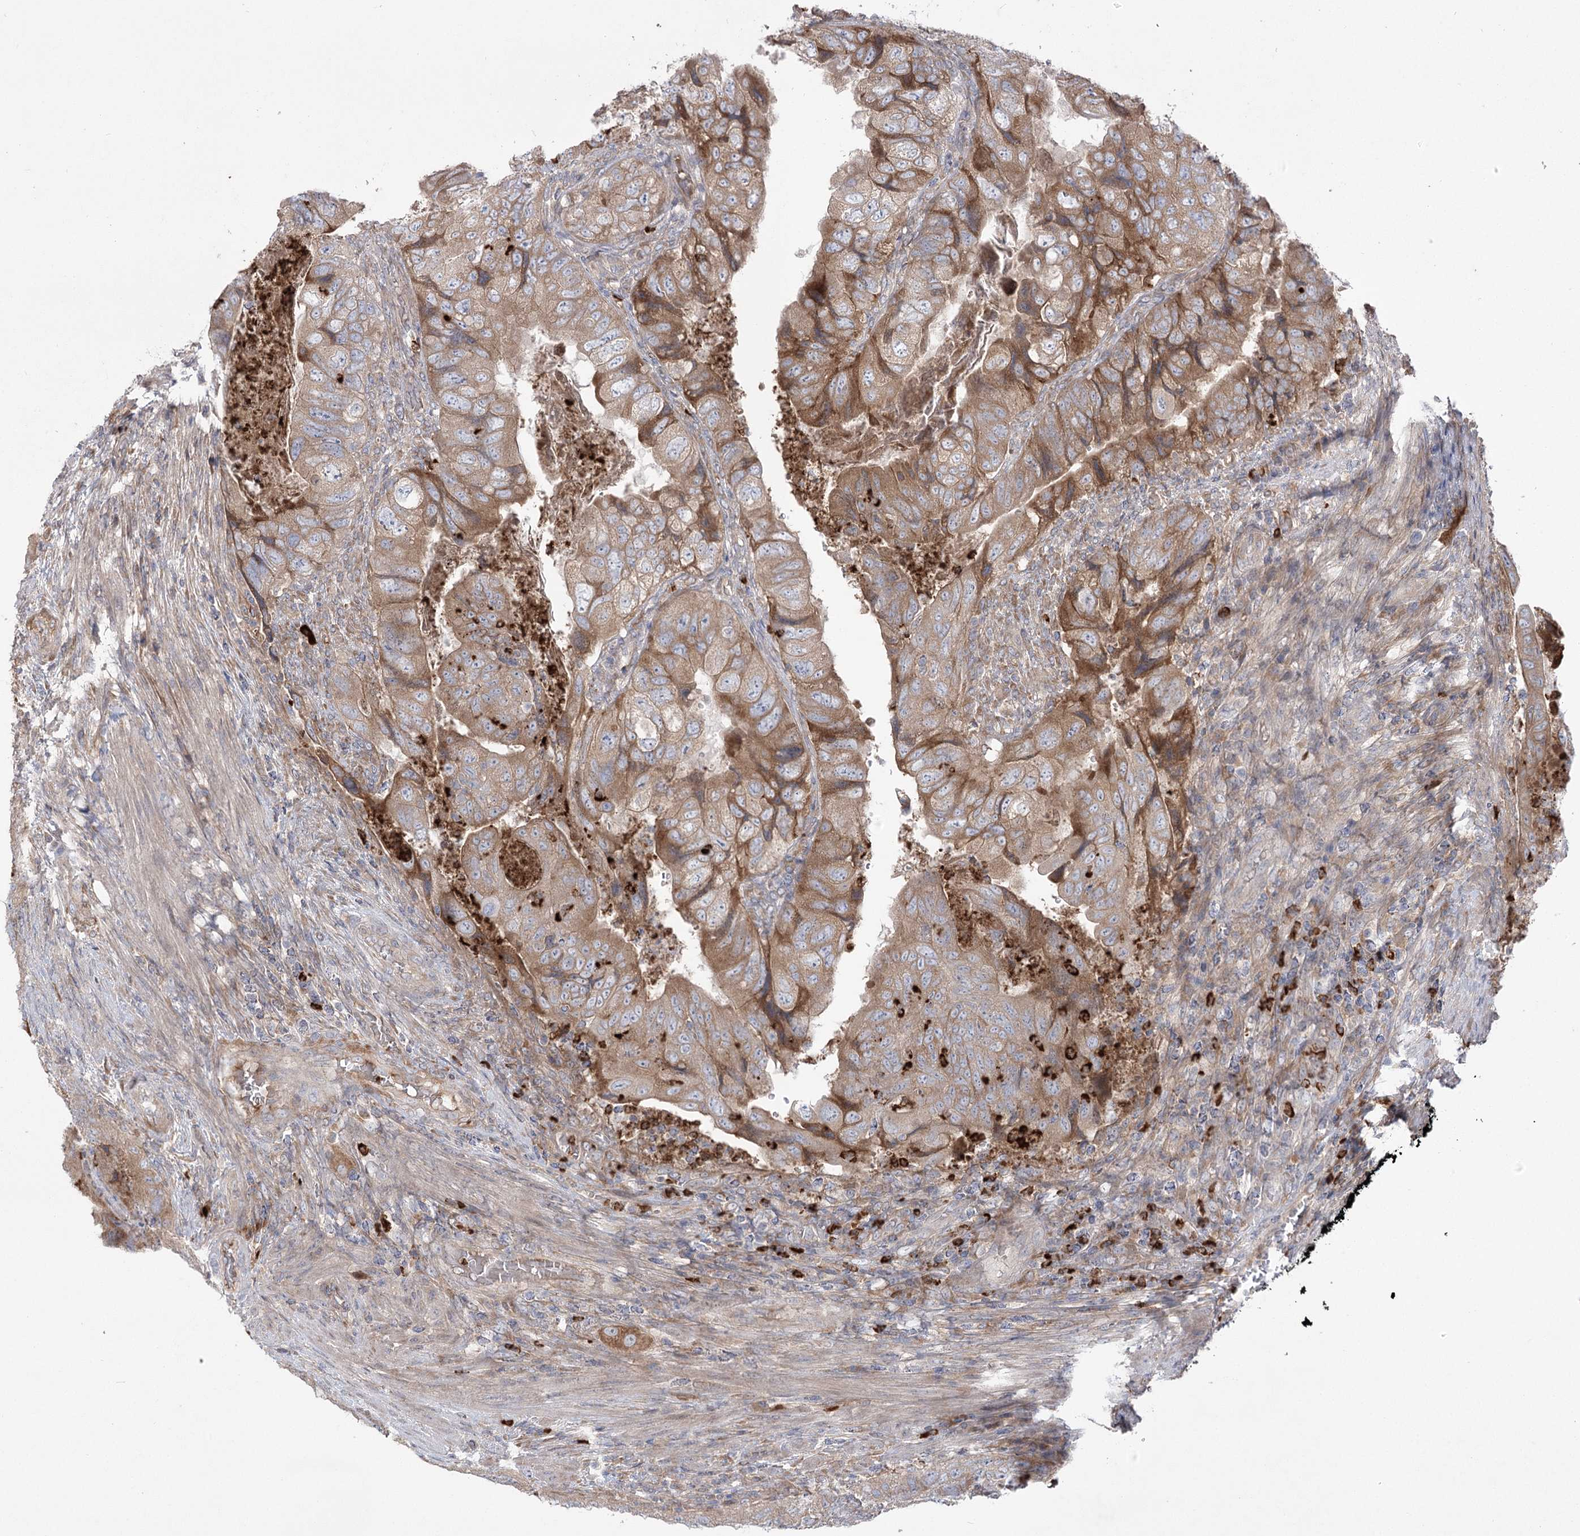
{"staining": {"intensity": "moderate", "quantity": ">75%", "location": "cytoplasmic/membranous"}, "tissue": "colorectal cancer", "cell_type": "Tumor cells", "image_type": "cancer", "snomed": [{"axis": "morphology", "description": "Adenocarcinoma, NOS"}, {"axis": "topography", "description": "Rectum"}], "caption": "Tumor cells exhibit medium levels of moderate cytoplasmic/membranous staining in about >75% of cells in colorectal cancer.", "gene": "PLEKHA5", "patient": {"sex": "male", "age": 63}}